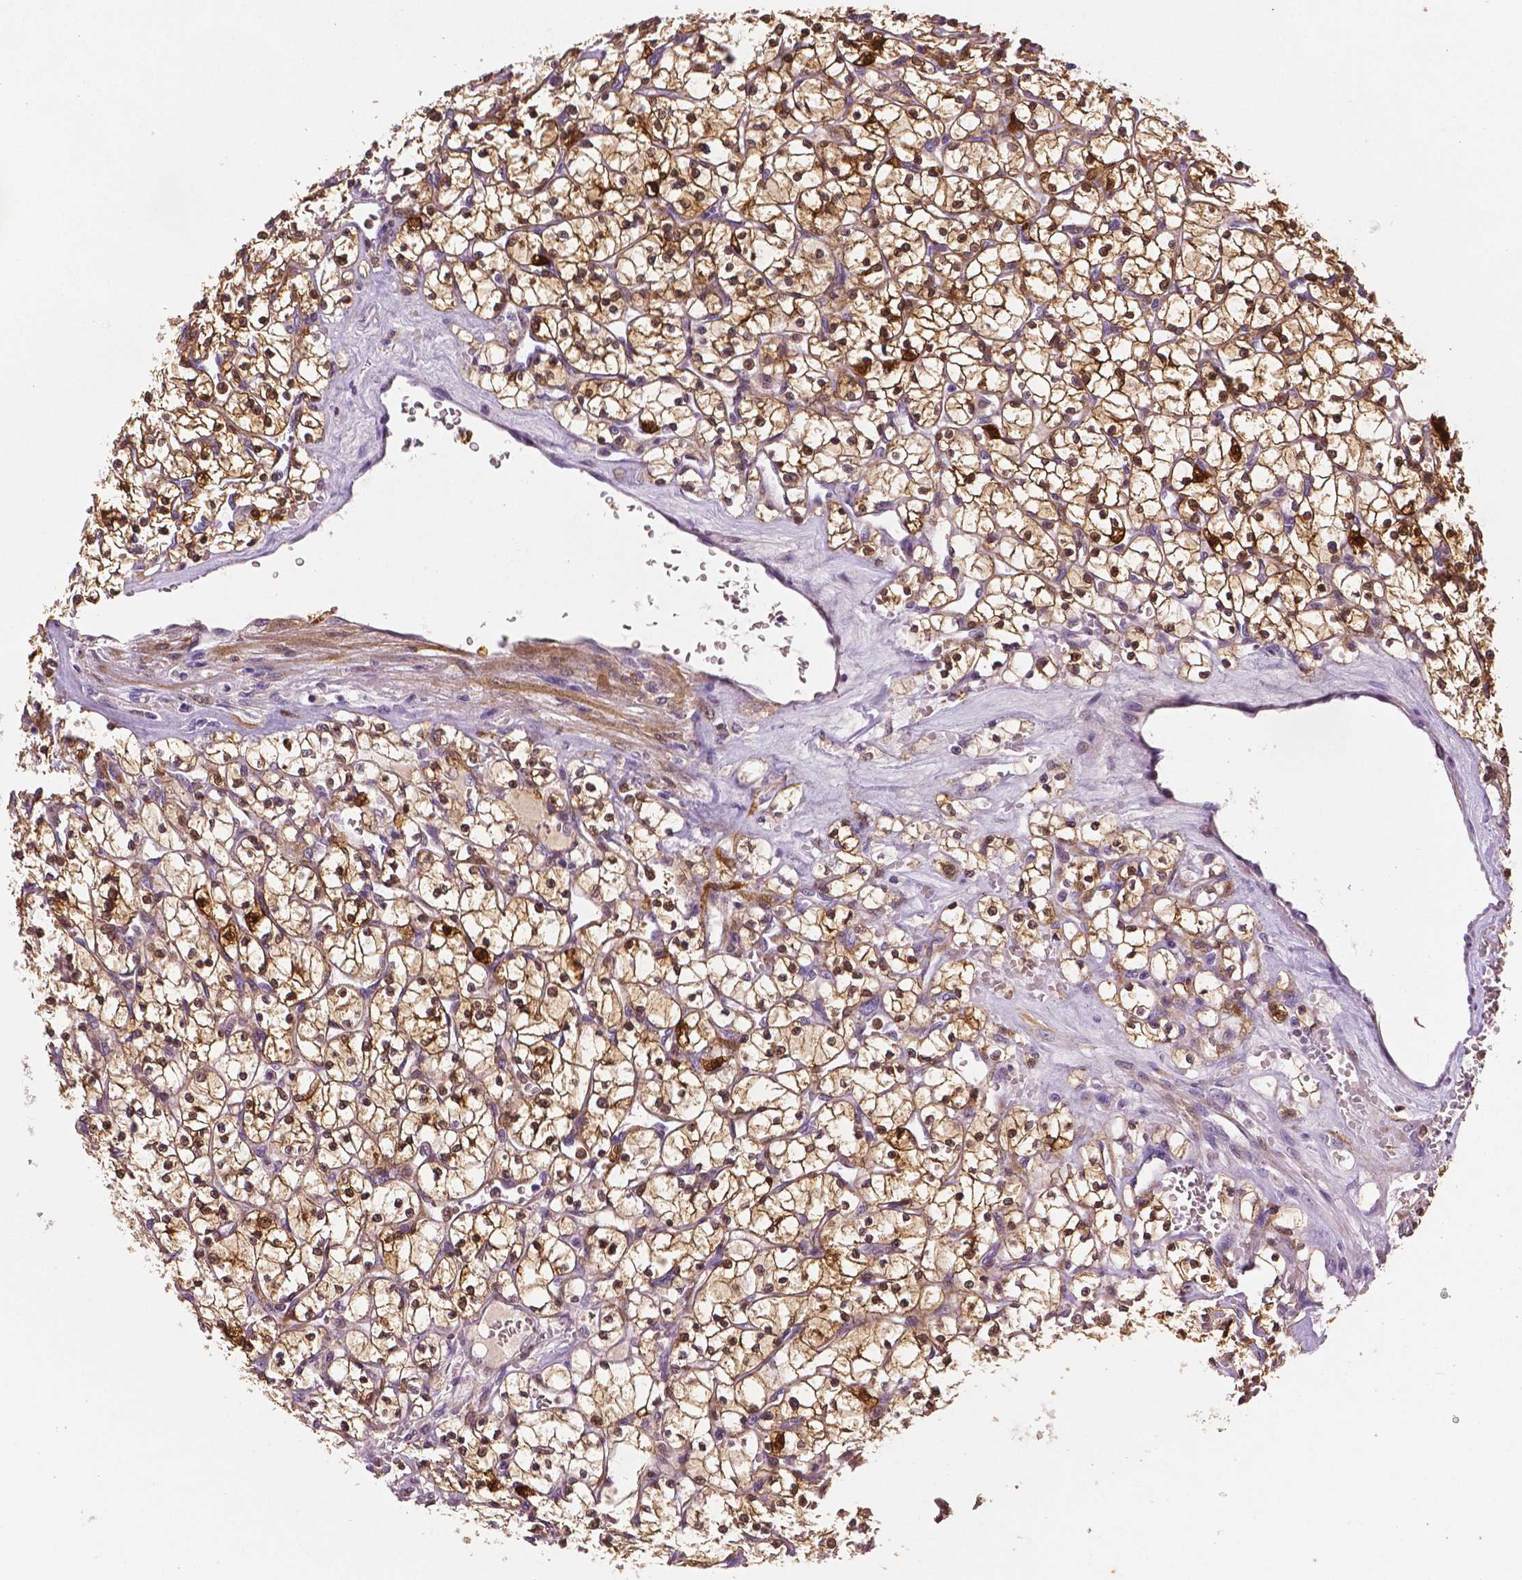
{"staining": {"intensity": "moderate", "quantity": "25%-75%", "location": "cytoplasmic/membranous"}, "tissue": "renal cancer", "cell_type": "Tumor cells", "image_type": "cancer", "snomed": [{"axis": "morphology", "description": "Adenocarcinoma, NOS"}, {"axis": "topography", "description": "Kidney"}], "caption": "Approximately 25%-75% of tumor cells in human adenocarcinoma (renal) exhibit moderate cytoplasmic/membranous protein positivity as visualized by brown immunohistochemical staining.", "gene": "PHGDH", "patient": {"sex": "female", "age": 64}}